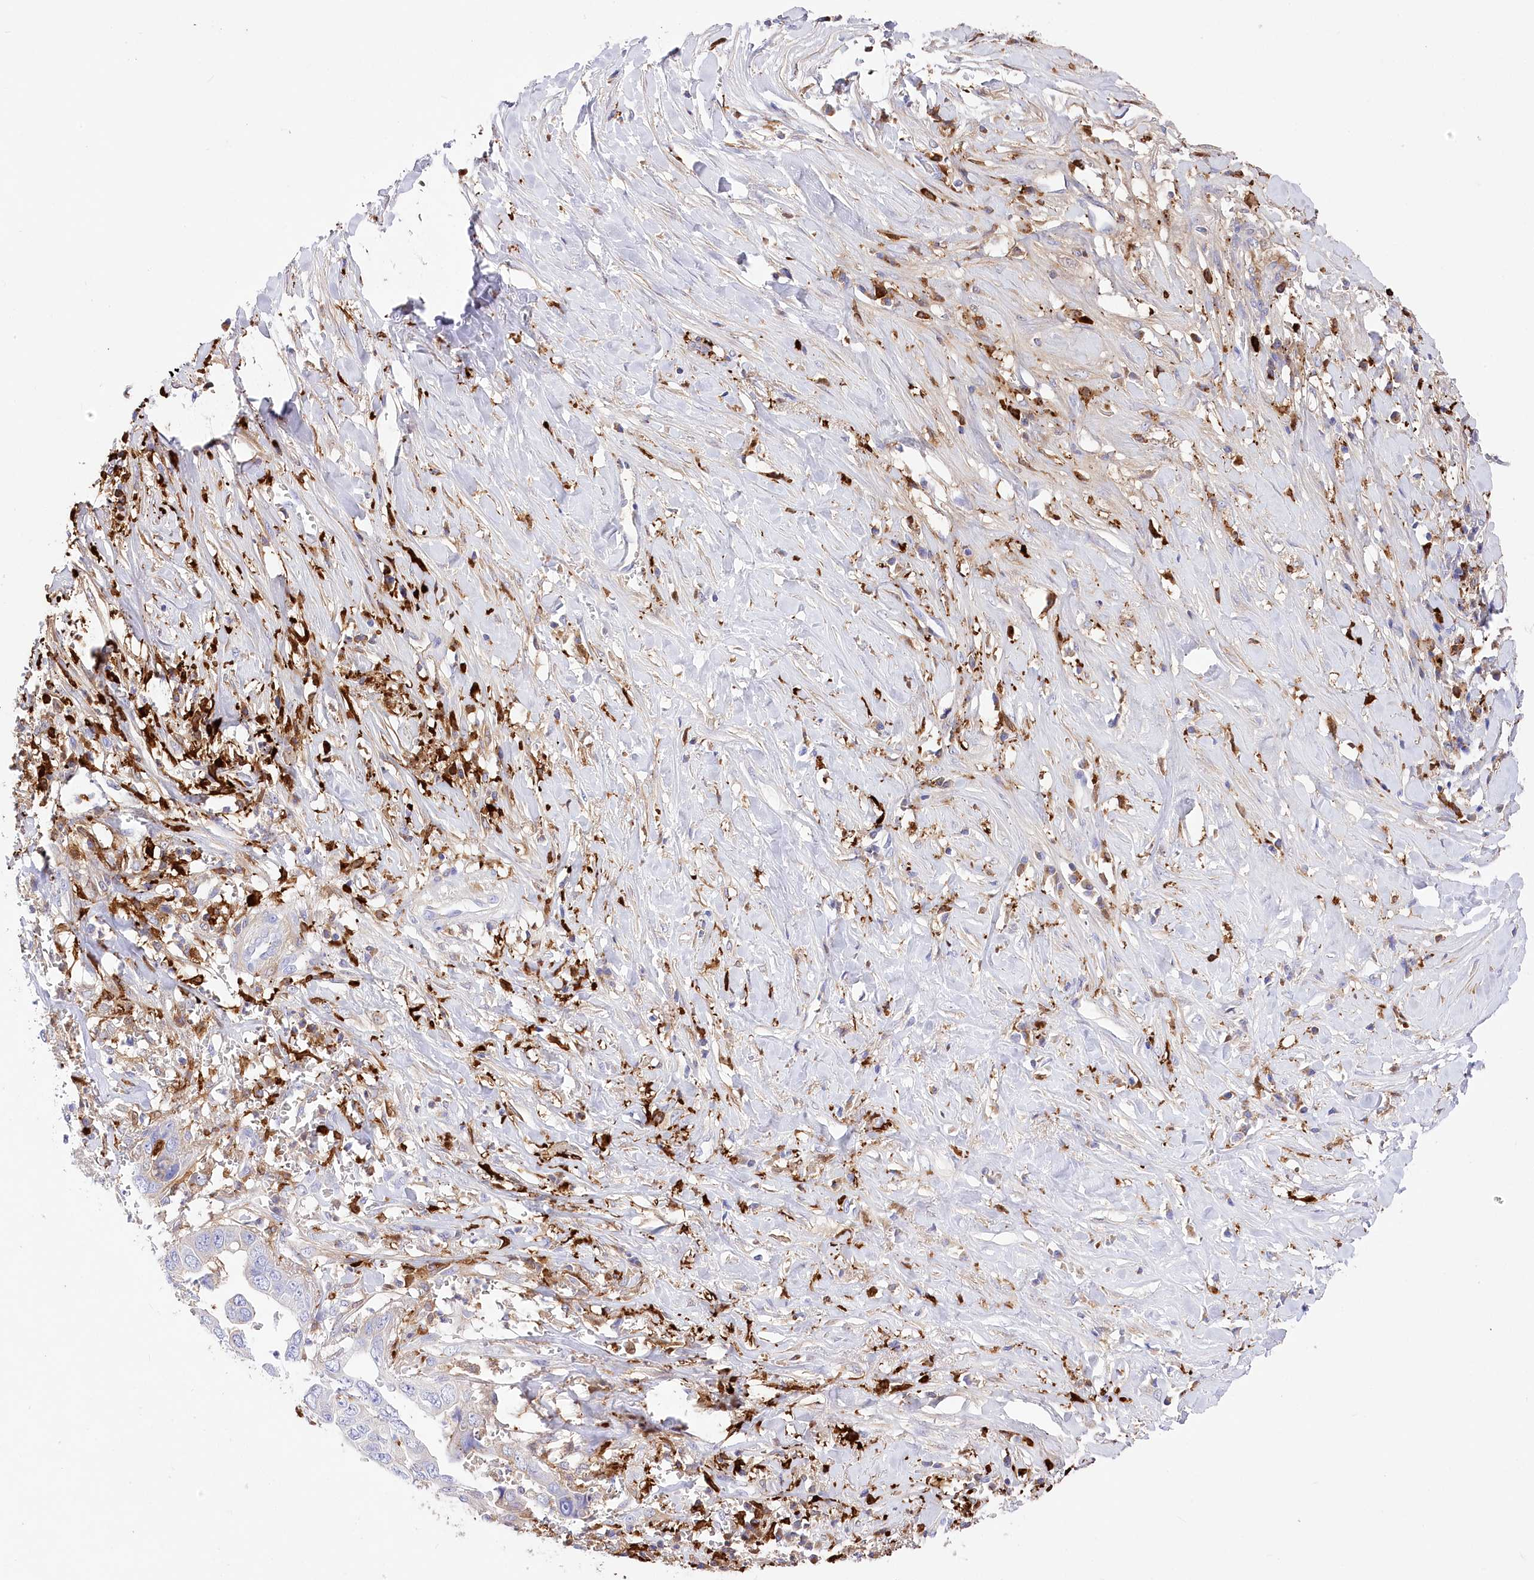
{"staining": {"intensity": "negative", "quantity": "none", "location": "none"}, "tissue": "liver cancer", "cell_type": "Tumor cells", "image_type": "cancer", "snomed": [{"axis": "morphology", "description": "Cholangiocarcinoma"}, {"axis": "topography", "description": "Liver"}], "caption": "Immunohistochemistry photomicrograph of human liver cholangiocarcinoma stained for a protein (brown), which reveals no positivity in tumor cells. Nuclei are stained in blue.", "gene": "DNAJC19", "patient": {"sex": "female", "age": 79}}